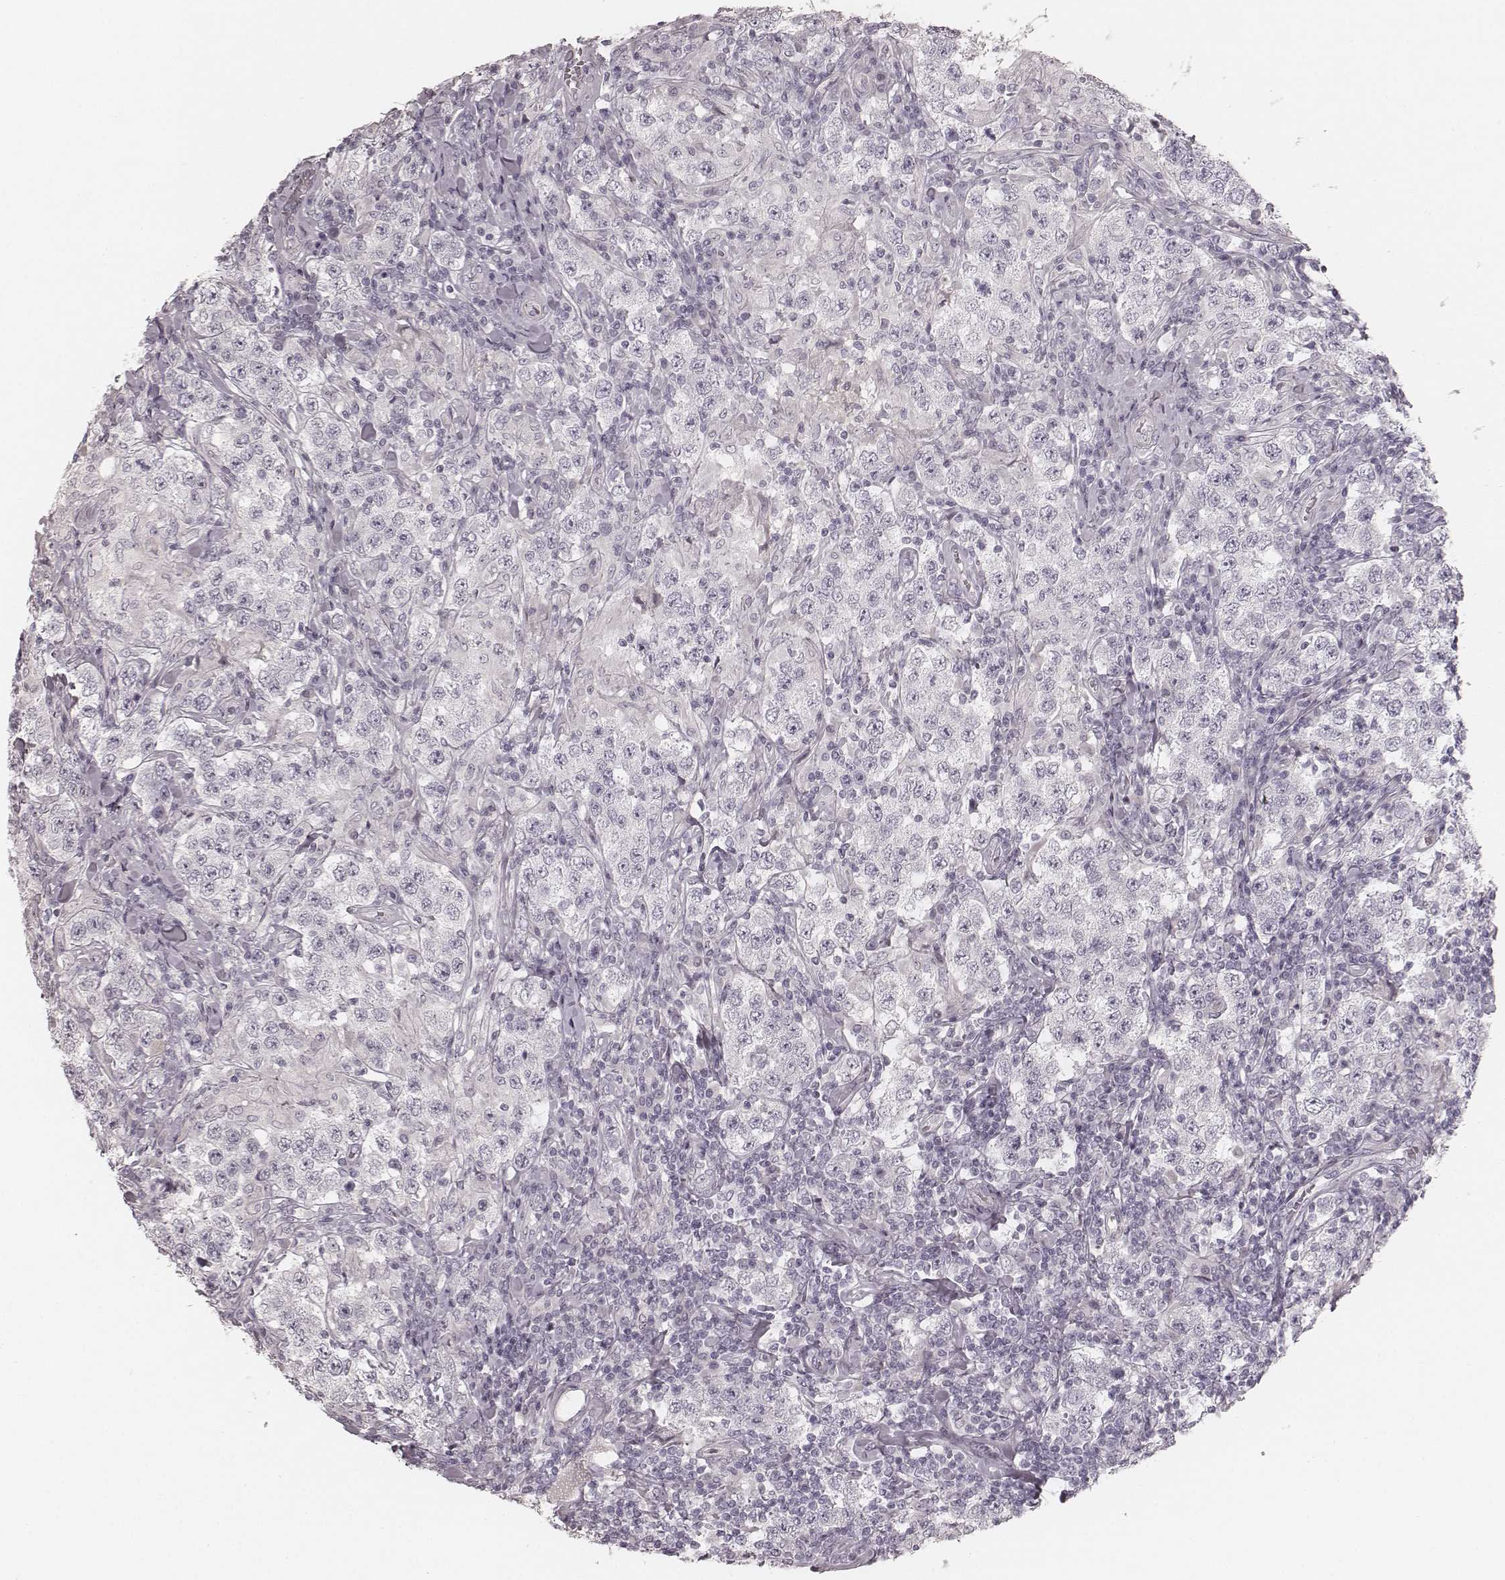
{"staining": {"intensity": "negative", "quantity": "none", "location": "none"}, "tissue": "testis cancer", "cell_type": "Tumor cells", "image_type": "cancer", "snomed": [{"axis": "morphology", "description": "Seminoma, NOS"}, {"axis": "morphology", "description": "Carcinoma, Embryonal, NOS"}, {"axis": "topography", "description": "Testis"}], "caption": "This image is of testis cancer stained with immunohistochemistry (IHC) to label a protein in brown with the nuclei are counter-stained blue. There is no positivity in tumor cells.", "gene": "SPATA24", "patient": {"sex": "male", "age": 41}}